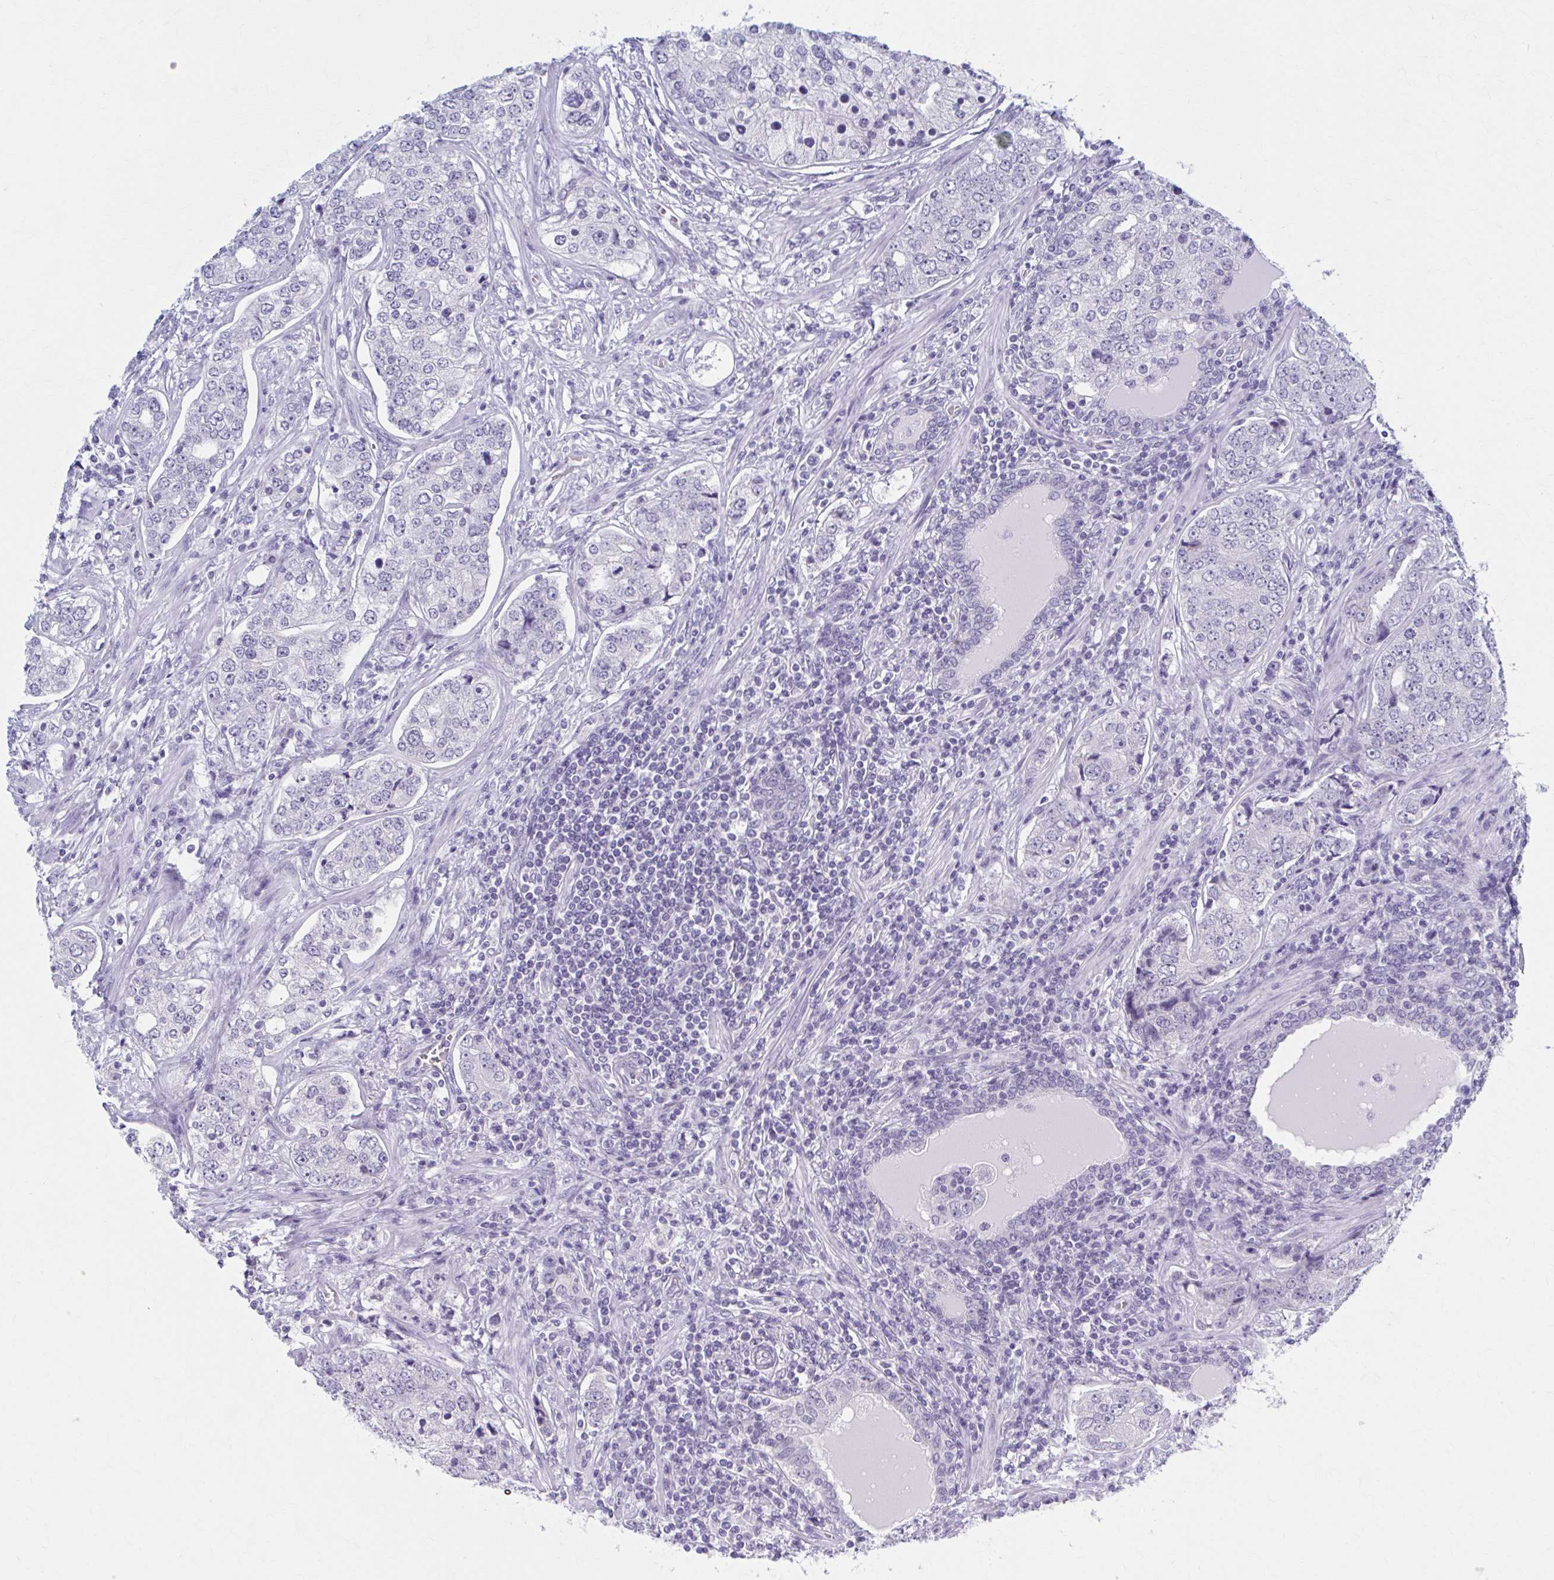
{"staining": {"intensity": "negative", "quantity": "none", "location": "none"}, "tissue": "prostate cancer", "cell_type": "Tumor cells", "image_type": "cancer", "snomed": [{"axis": "morphology", "description": "Adenocarcinoma, High grade"}, {"axis": "topography", "description": "Prostate"}], "caption": "The immunohistochemistry (IHC) micrograph has no significant staining in tumor cells of prostate cancer (high-grade adenocarcinoma) tissue.", "gene": "CCDC105", "patient": {"sex": "male", "age": 60}}